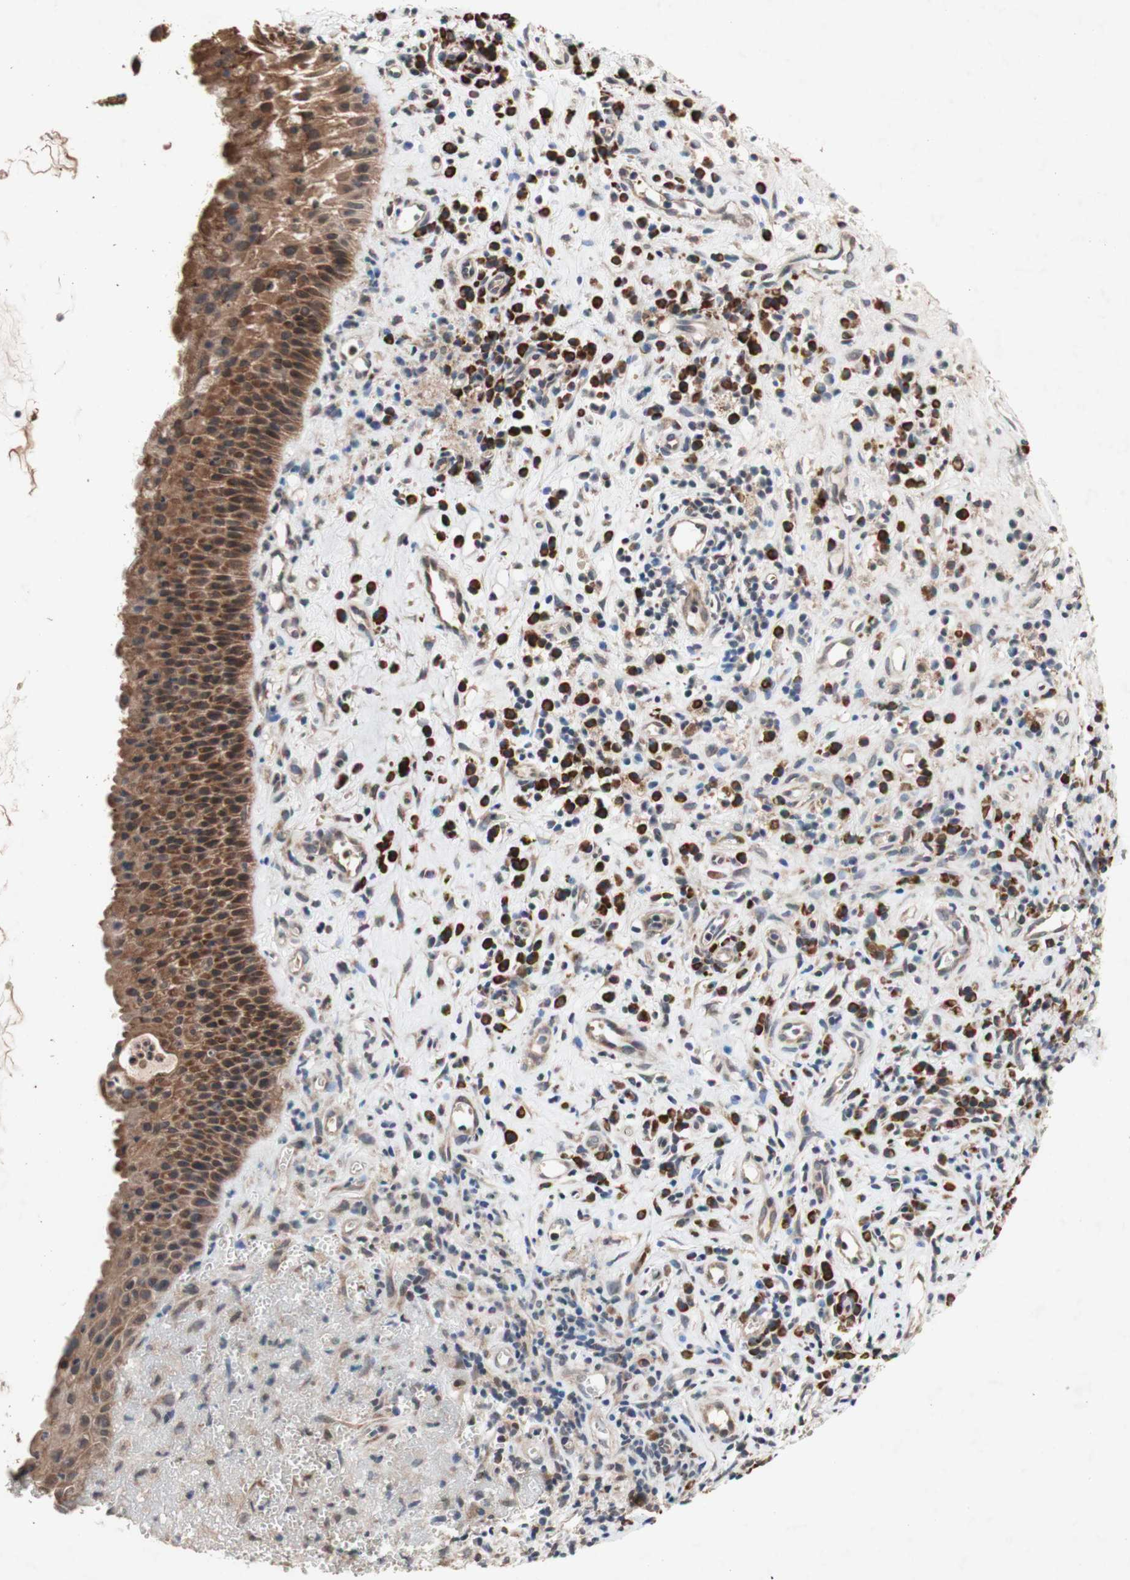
{"staining": {"intensity": "strong", "quantity": ">75%", "location": "cytoplasmic/membranous"}, "tissue": "nasopharynx", "cell_type": "Respiratory epithelial cells", "image_type": "normal", "snomed": [{"axis": "morphology", "description": "Normal tissue, NOS"}, {"axis": "topography", "description": "Nasopharynx"}], "caption": "Nasopharynx was stained to show a protein in brown. There is high levels of strong cytoplasmic/membranous positivity in approximately >75% of respiratory epithelial cells. (IHC, brightfield microscopy, high magnification).", "gene": "DDOST", "patient": {"sex": "female", "age": 51}}